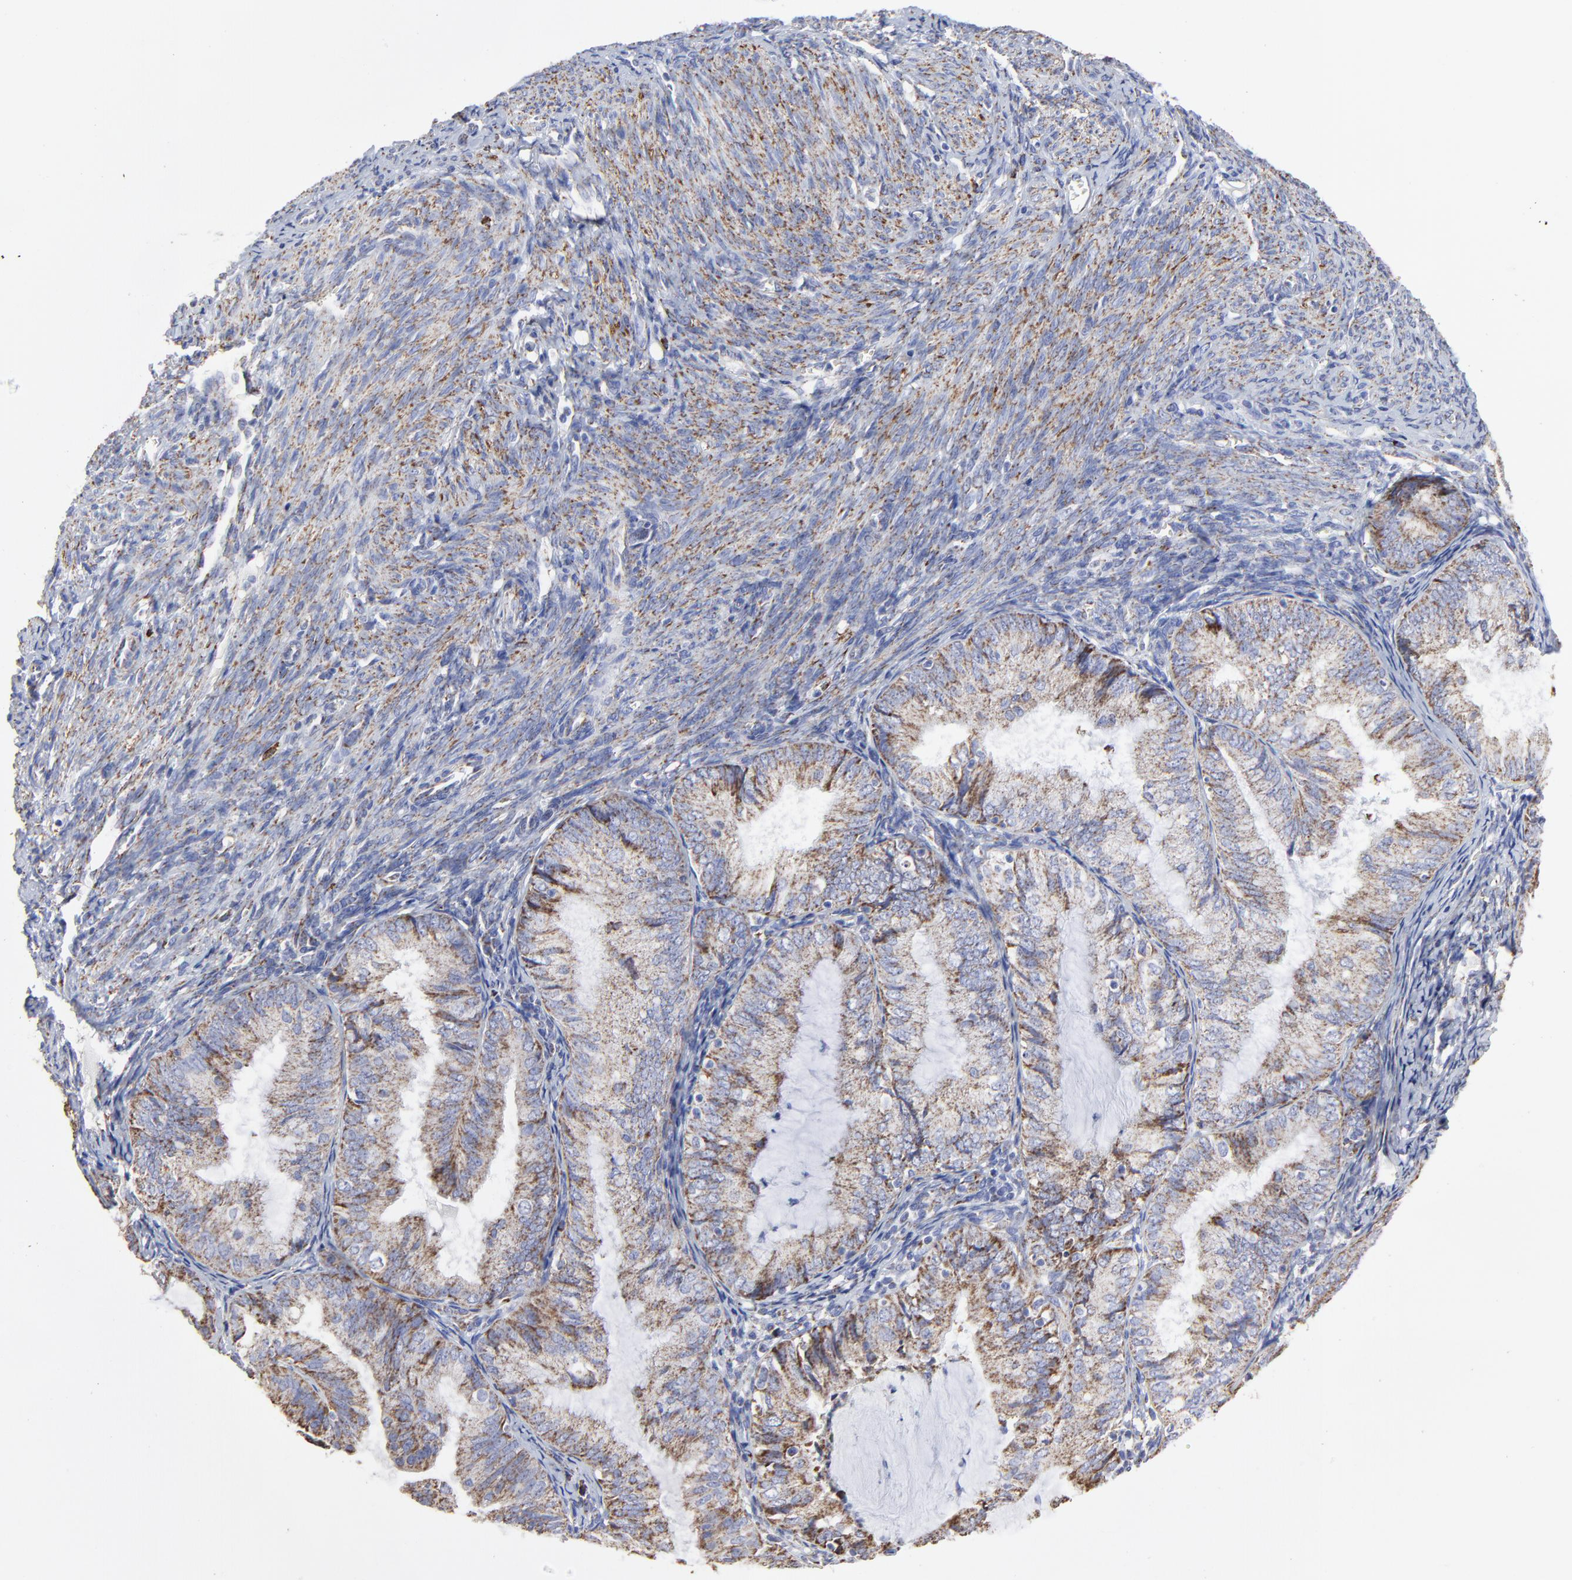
{"staining": {"intensity": "weak", "quantity": ">75%", "location": "cytoplasmic/membranous"}, "tissue": "endometrial cancer", "cell_type": "Tumor cells", "image_type": "cancer", "snomed": [{"axis": "morphology", "description": "Adenocarcinoma, NOS"}, {"axis": "topography", "description": "Endometrium"}], "caption": "A brown stain labels weak cytoplasmic/membranous staining of a protein in human adenocarcinoma (endometrial) tumor cells.", "gene": "PINK1", "patient": {"sex": "female", "age": 66}}